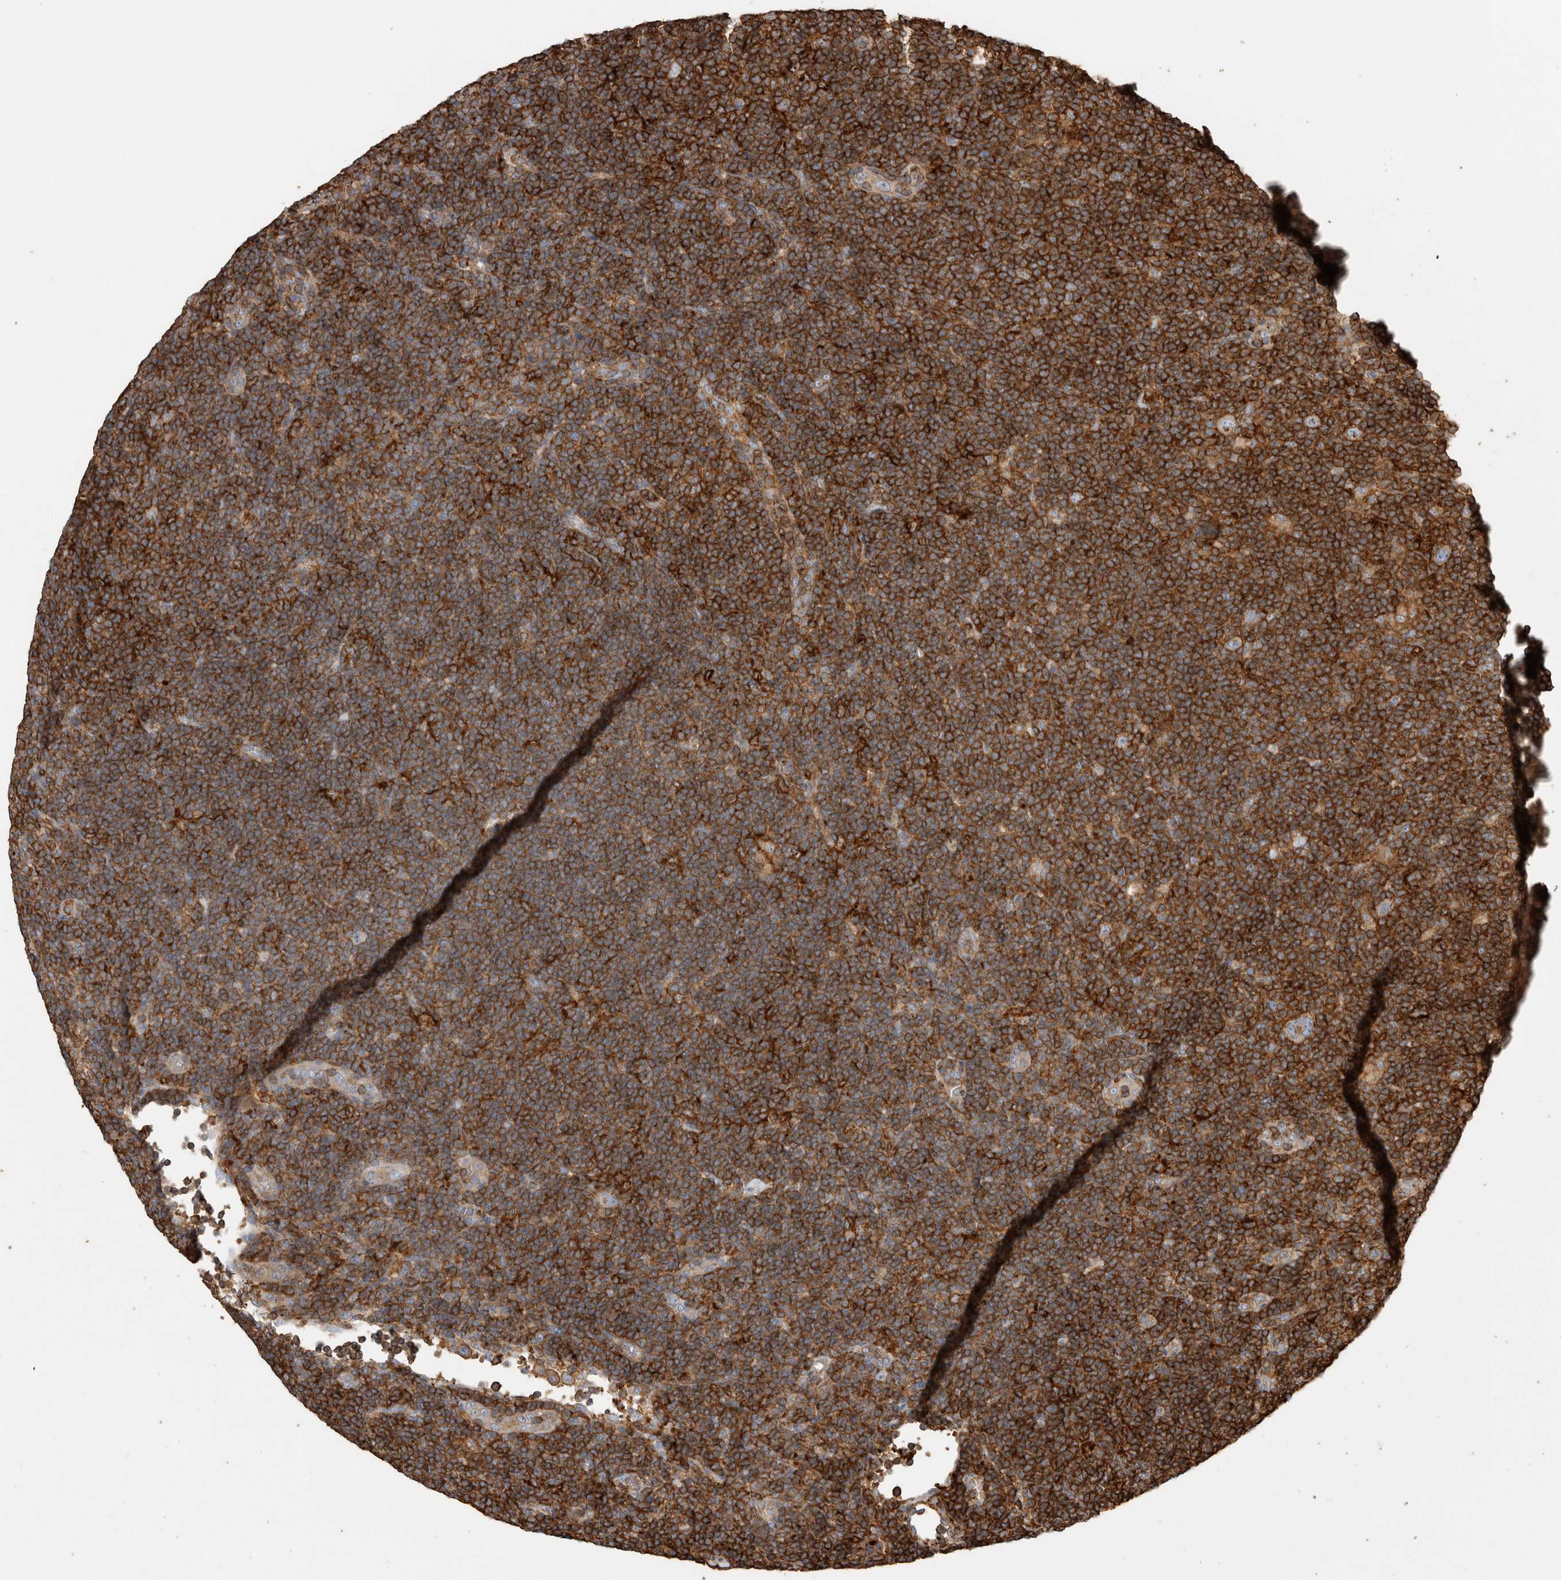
{"staining": {"intensity": "negative", "quantity": "none", "location": "none"}, "tissue": "lymphoma", "cell_type": "Tumor cells", "image_type": "cancer", "snomed": [{"axis": "morphology", "description": "Hodgkin's disease, NOS"}, {"axis": "topography", "description": "Lymph node"}], "caption": "This is an immunohistochemistry (IHC) image of human Hodgkin's disease. There is no positivity in tumor cells.", "gene": "GPER1", "patient": {"sex": "female", "age": 57}}